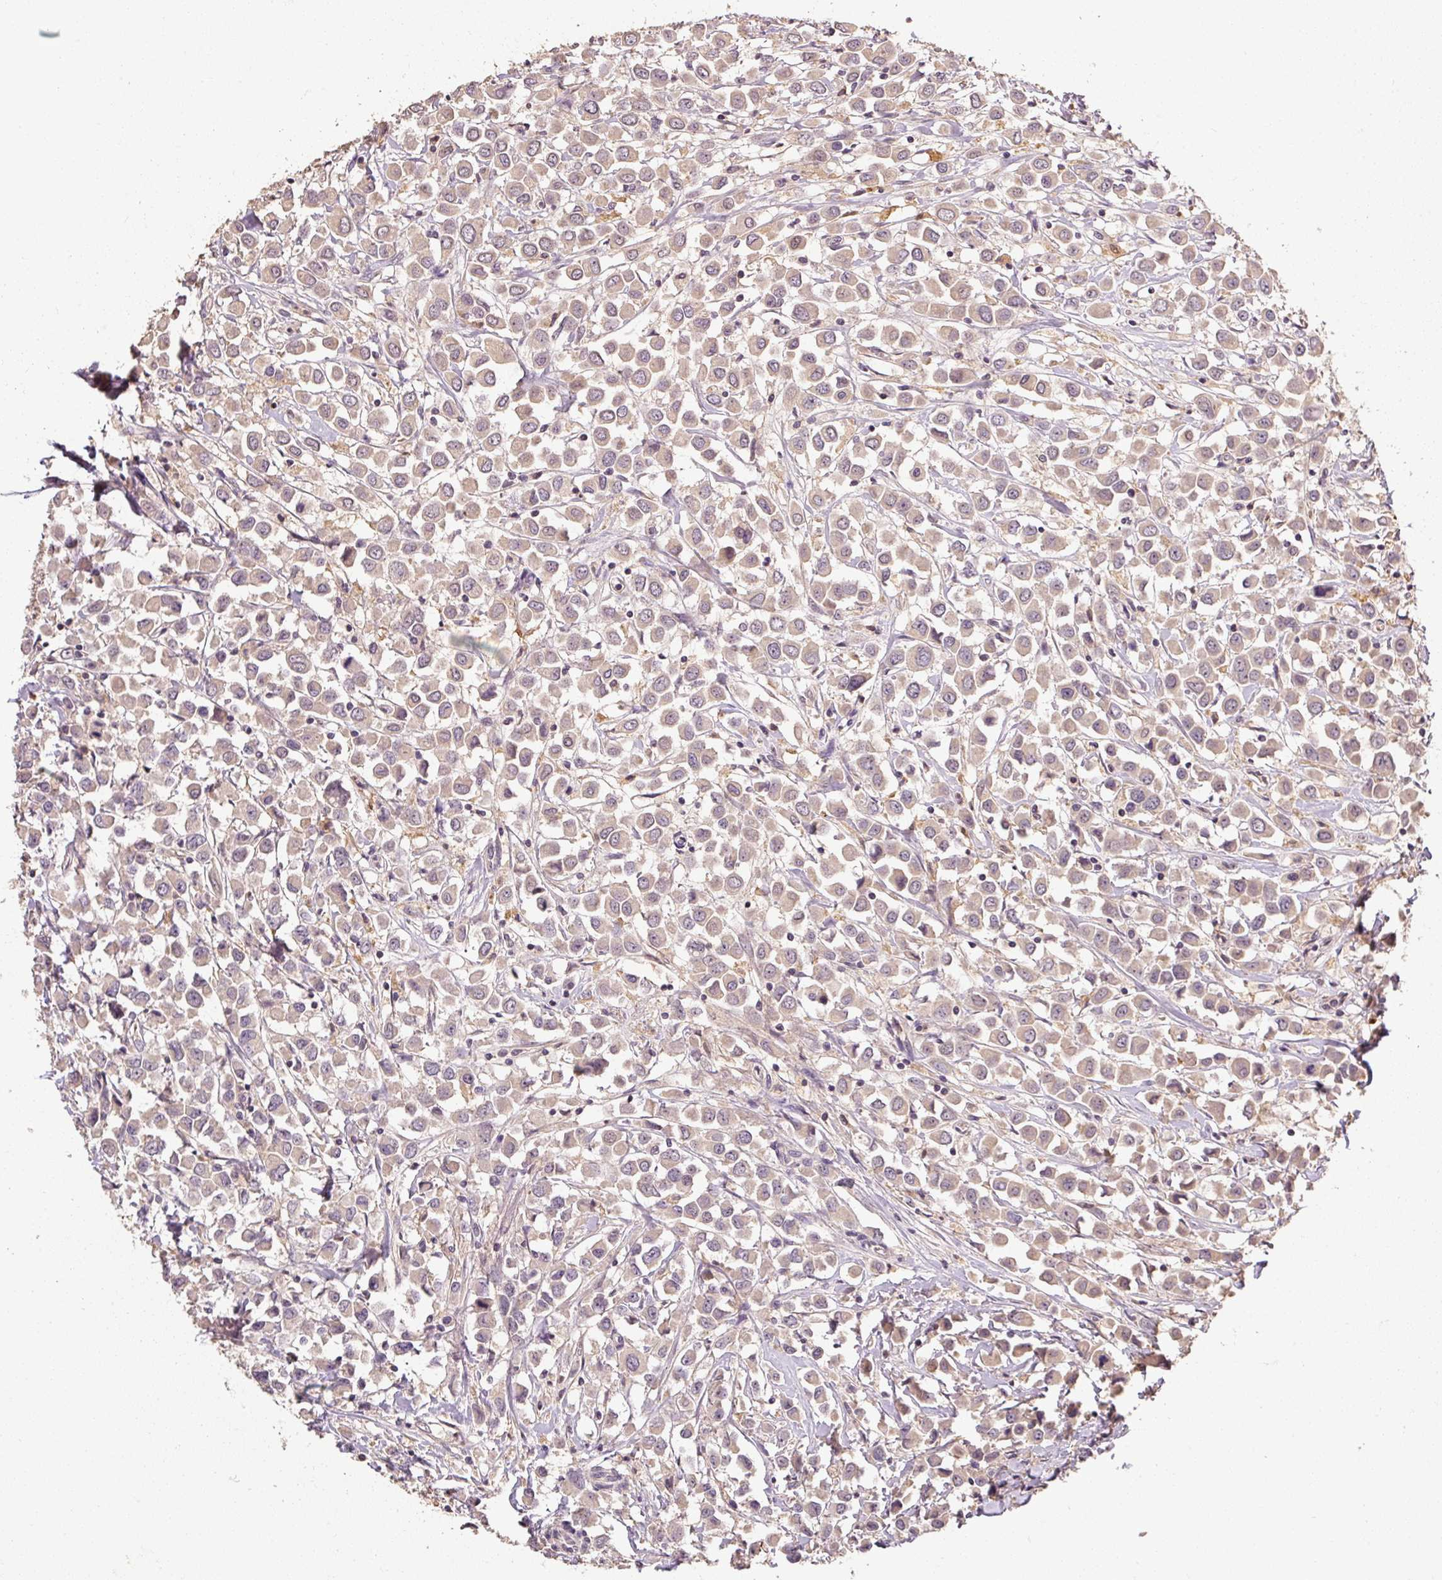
{"staining": {"intensity": "weak", "quantity": "25%-75%", "location": "cytoplasmic/membranous"}, "tissue": "breast cancer", "cell_type": "Tumor cells", "image_type": "cancer", "snomed": [{"axis": "morphology", "description": "Duct carcinoma"}, {"axis": "topography", "description": "Breast"}], "caption": "Weak cytoplasmic/membranous staining for a protein is identified in about 25%-75% of tumor cells of breast invasive ductal carcinoma using immunohistochemistry (IHC).", "gene": "CFAP65", "patient": {"sex": "female", "age": 61}}